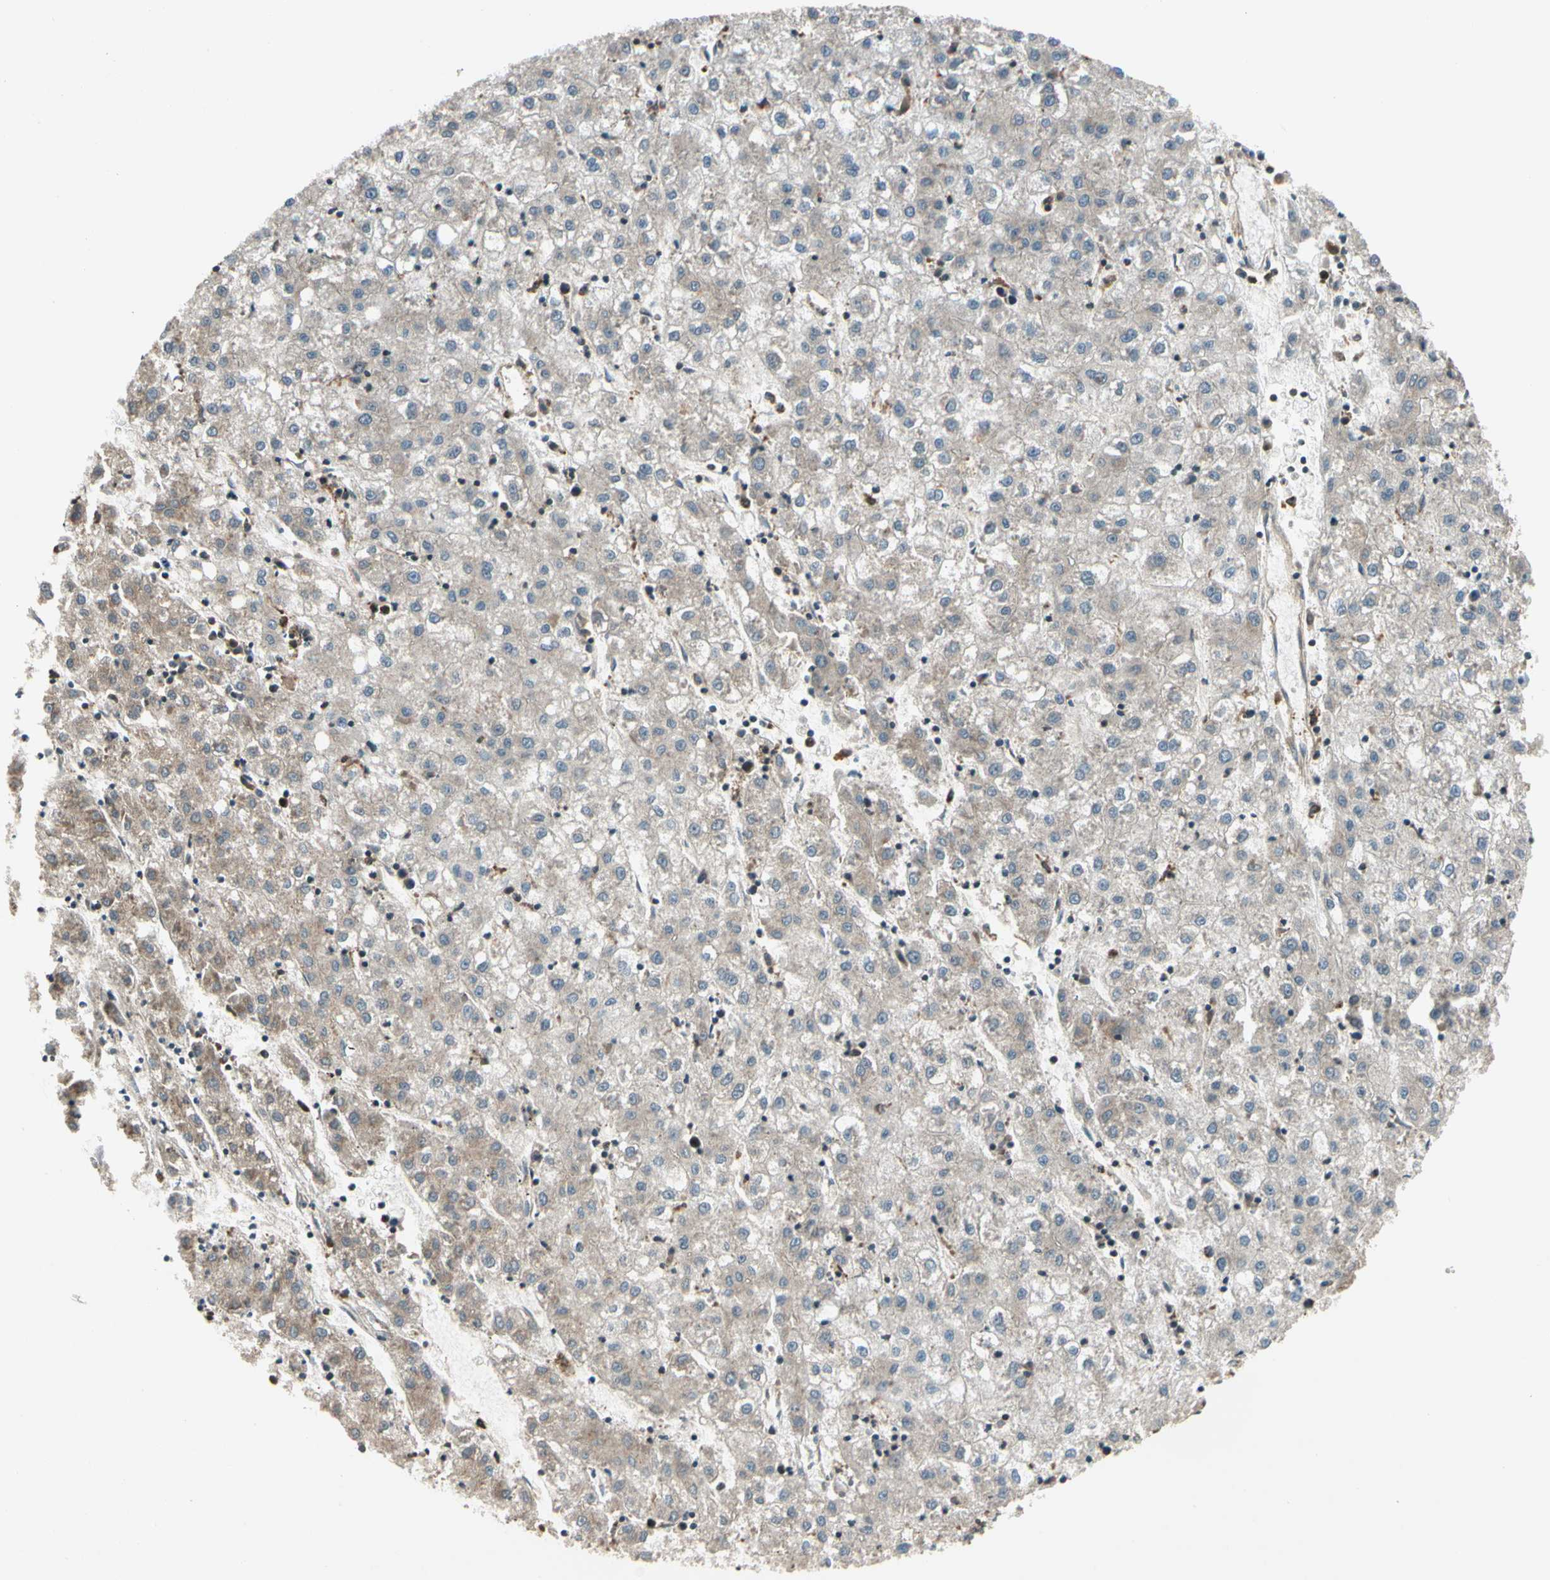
{"staining": {"intensity": "weak", "quantity": "<25%", "location": "cytoplasmic/membranous"}, "tissue": "liver cancer", "cell_type": "Tumor cells", "image_type": "cancer", "snomed": [{"axis": "morphology", "description": "Carcinoma, Hepatocellular, NOS"}, {"axis": "topography", "description": "Liver"}], "caption": "Tumor cells are negative for brown protein staining in hepatocellular carcinoma (liver).", "gene": "FKBP15", "patient": {"sex": "male", "age": 72}}